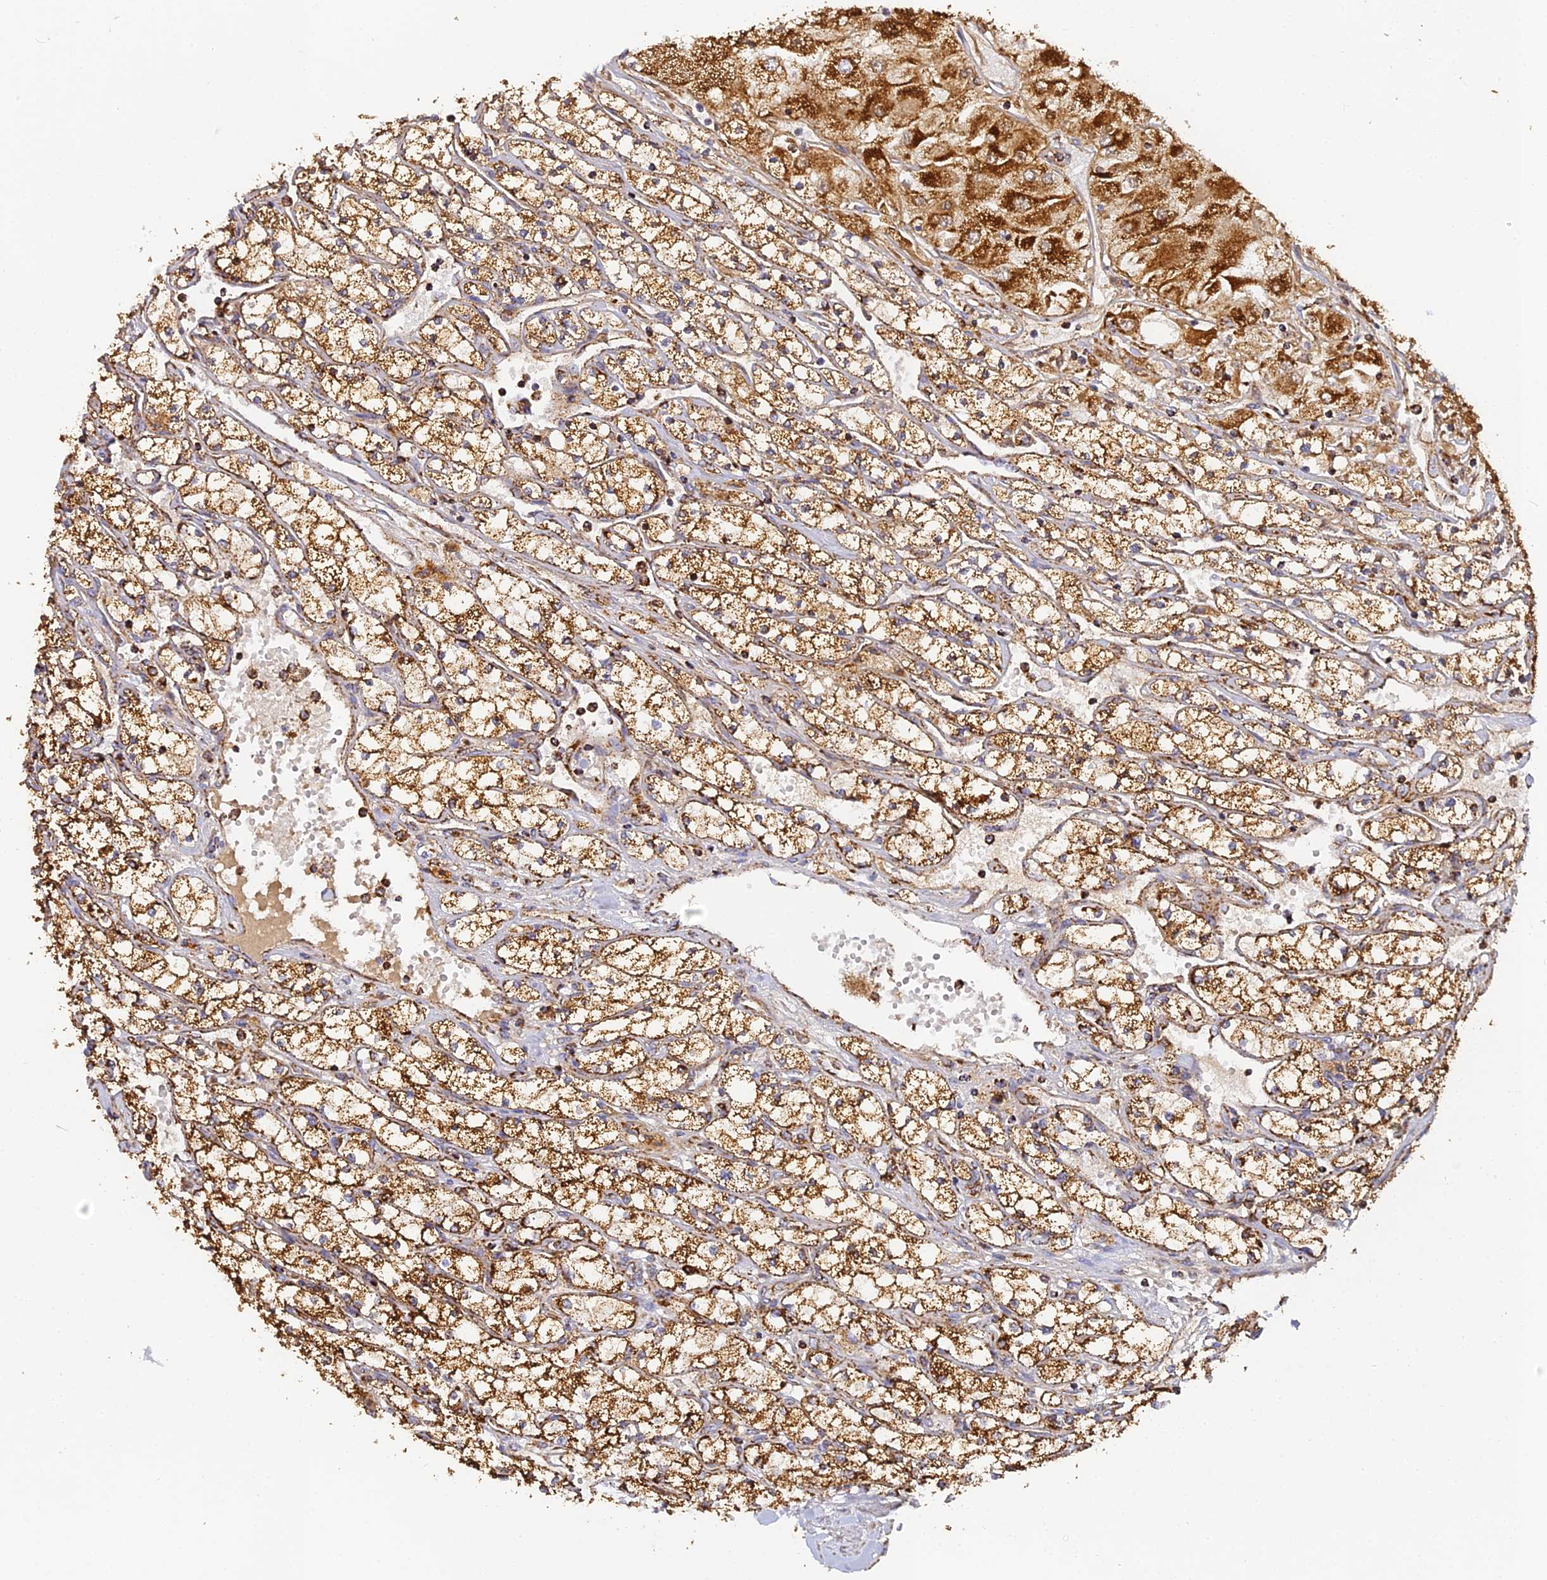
{"staining": {"intensity": "strong", "quantity": ">75%", "location": "cytoplasmic/membranous"}, "tissue": "renal cancer", "cell_type": "Tumor cells", "image_type": "cancer", "snomed": [{"axis": "morphology", "description": "Adenocarcinoma, NOS"}, {"axis": "topography", "description": "Kidney"}], "caption": "Renal cancer stained with a brown dye reveals strong cytoplasmic/membranous positive staining in approximately >75% of tumor cells.", "gene": "DONSON", "patient": {"sex": "male", "age": 80}}